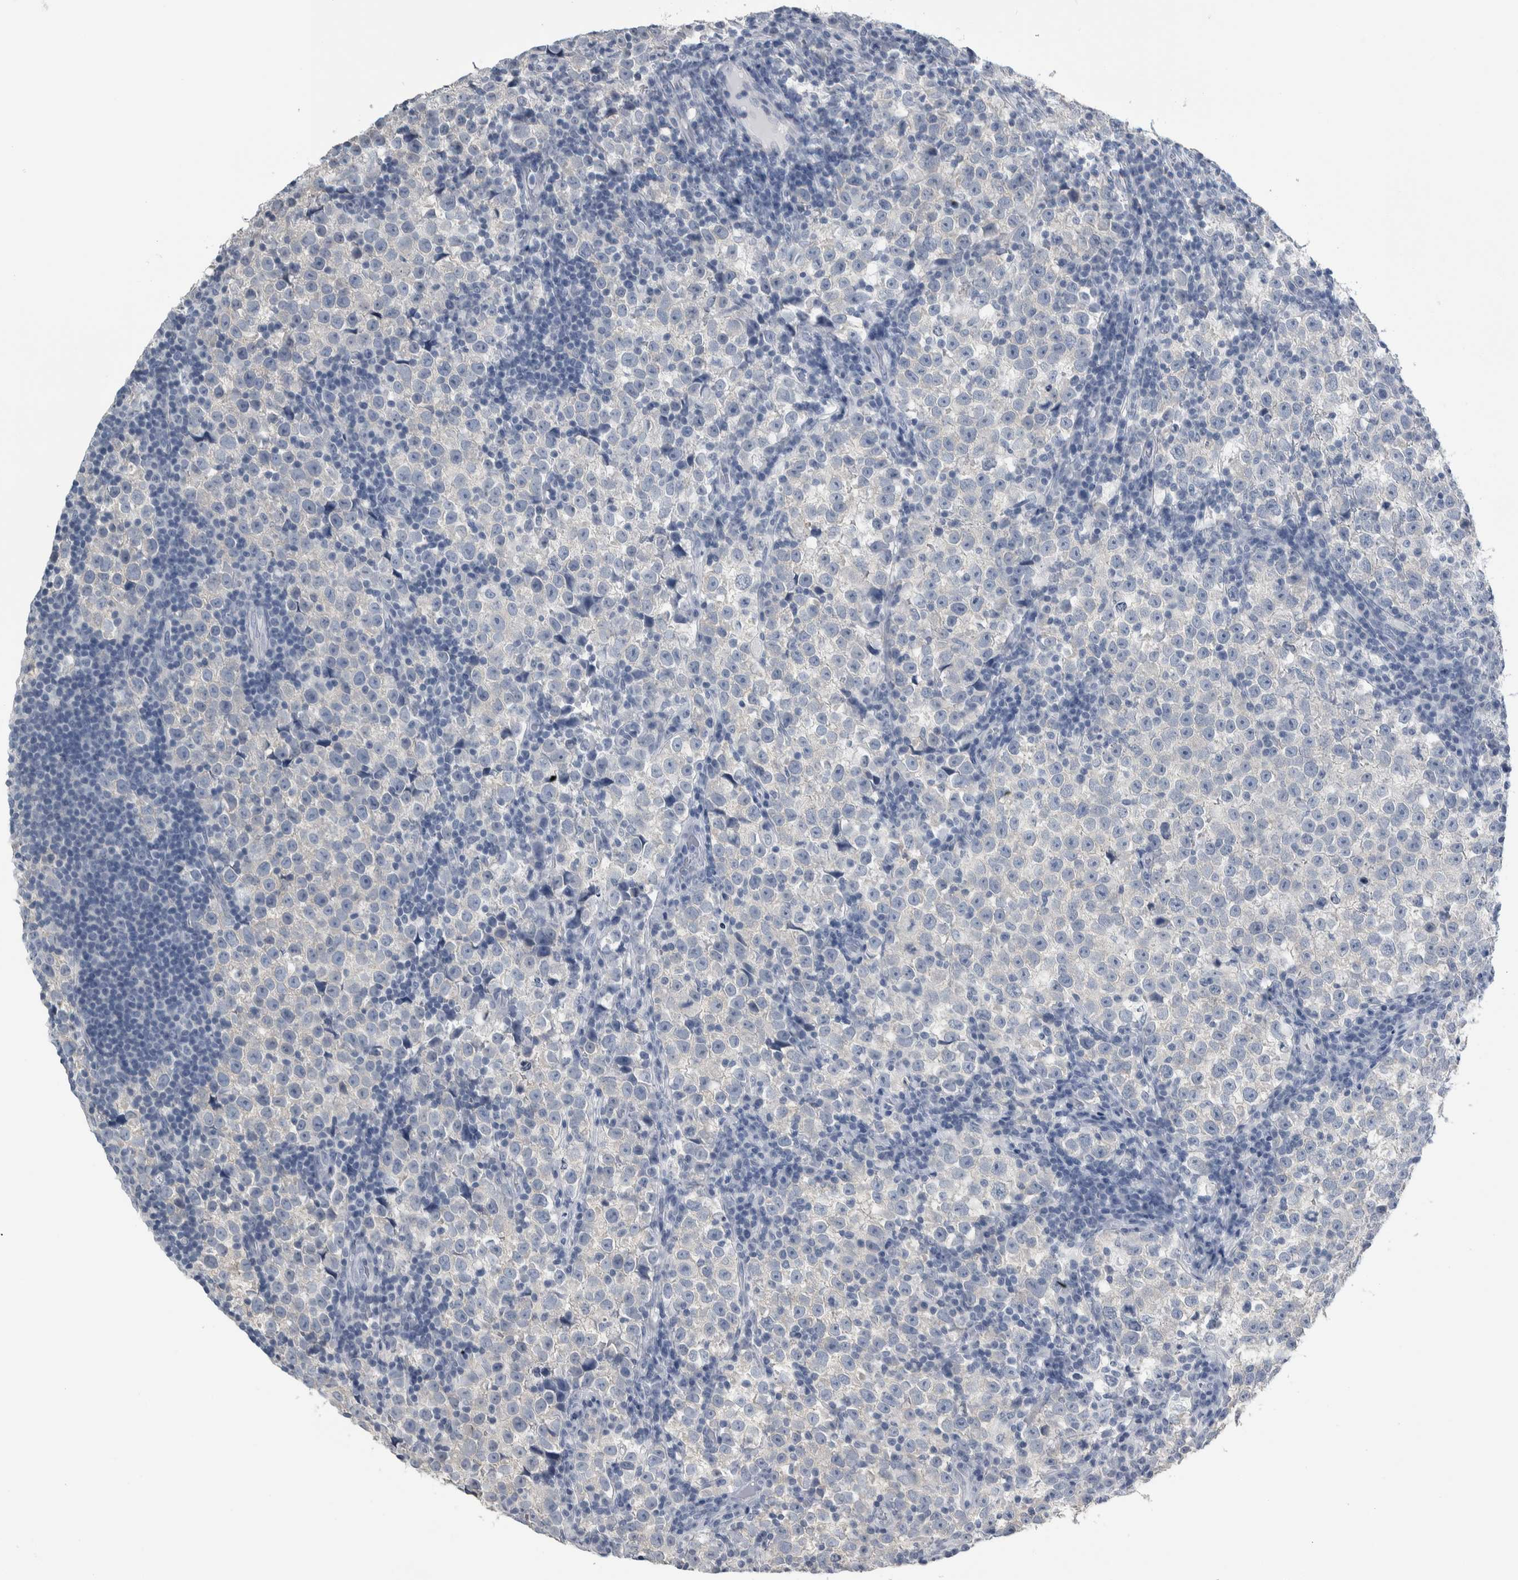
{"staining": {"intensity": "negative", "quantity": "none", "location": "none"}, "tissue": "testis cancer", "cell_type": "Tumor cells", "image_type": "cancer", "snomed": [{"axis": "morphology", "description": "Normal tissue, NOS"}, {"axis": "morphology", "description": "Seminoma, NOS"}, {"axis": "topography", "description": "Testis"}], "caption": "Immunohistochemical staining of testis cancer displays no significant expression in tumor cells.", "gene": "CDH17", "patient": {"sex": "male", "age": 43}}